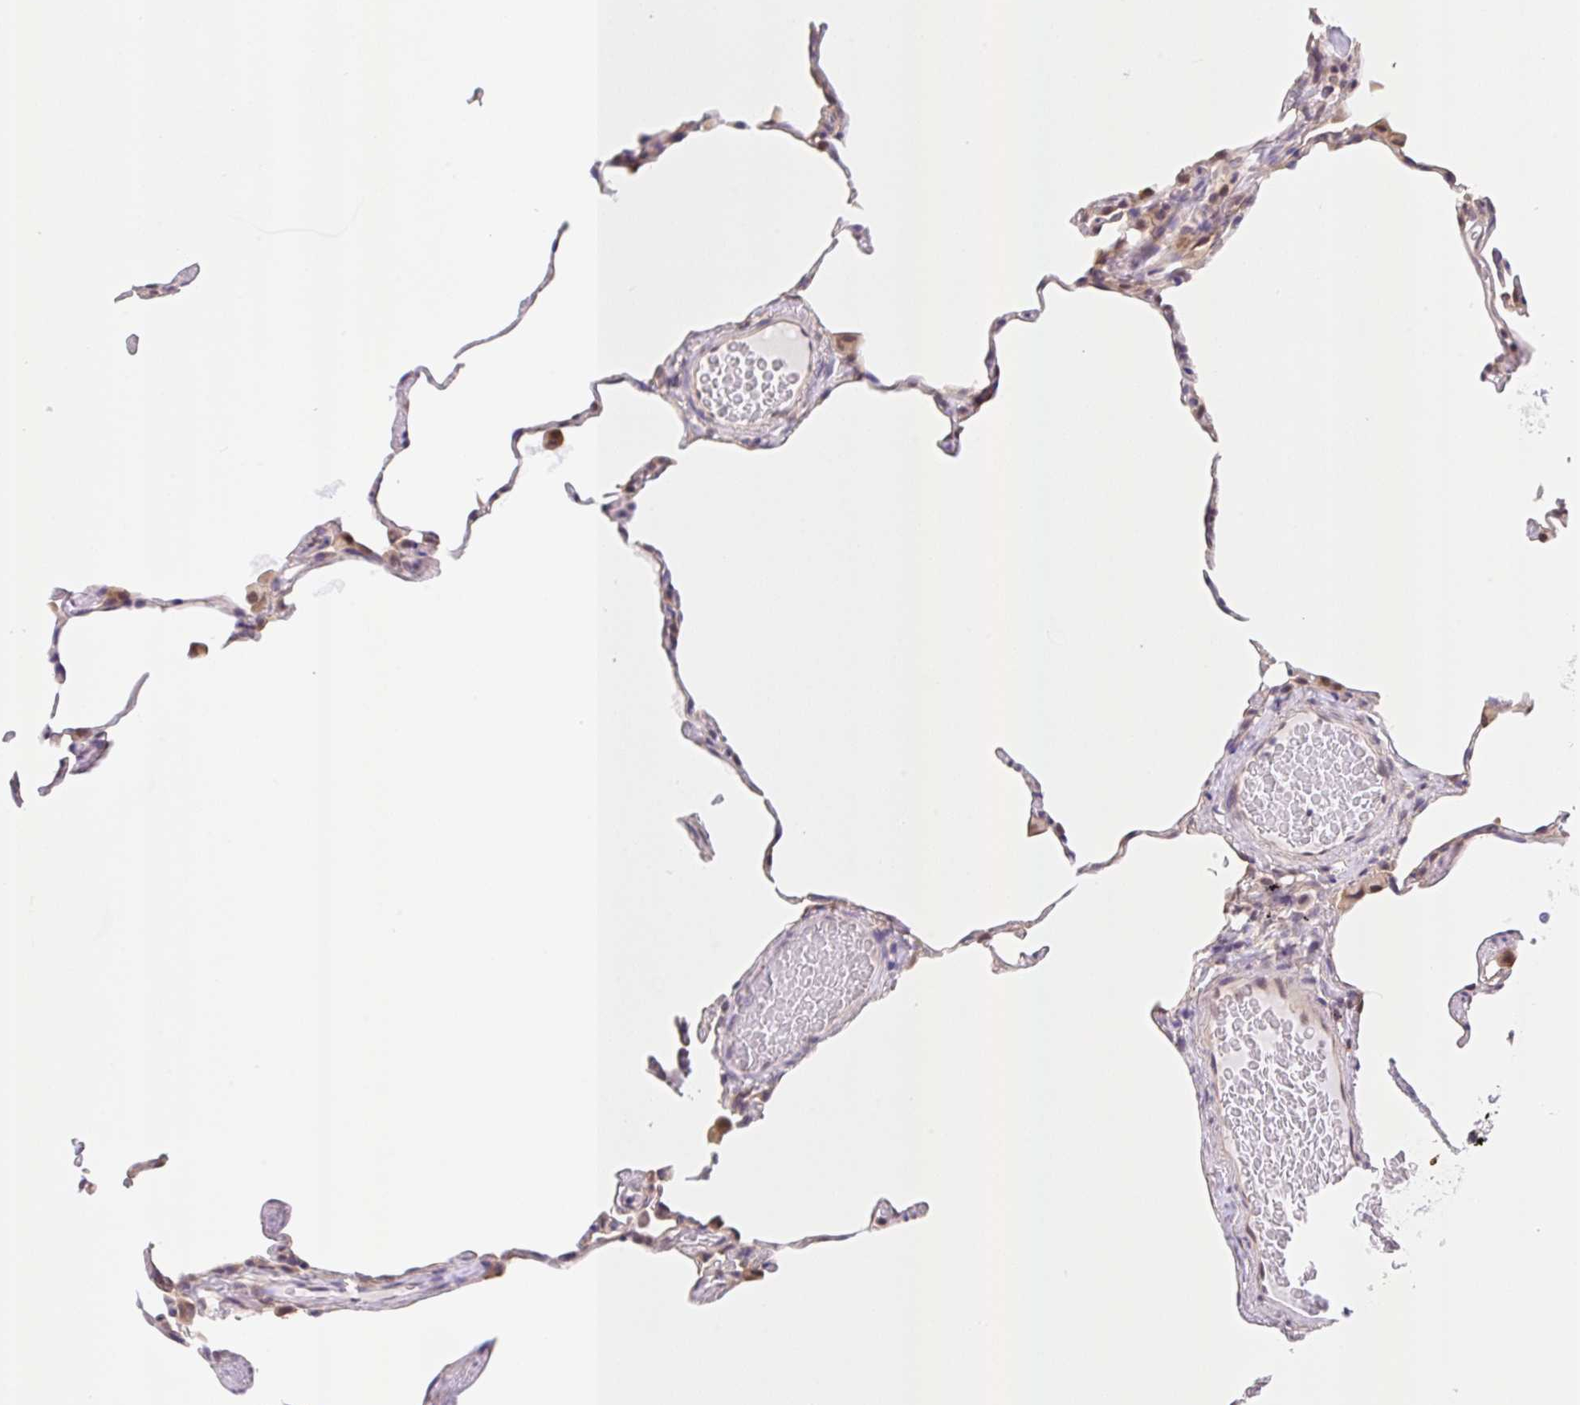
{"staining": {"intensity": "negative", "quantity": "none", "location": "none"}, "tissue": "lung", "cell_type": "Alveolar cells", "image_type": "normal", "snomed": [{"axis": "morphology", "description": "Normal tissue, NOS"}, {"axis": "topography", "description": "Lung"}], "caption": "The histopathology image exhibits no staining of alveolar cells in unremarkable lung.", "gene": "TBPL2", "patient": {"sex": "female", "age": 57}}